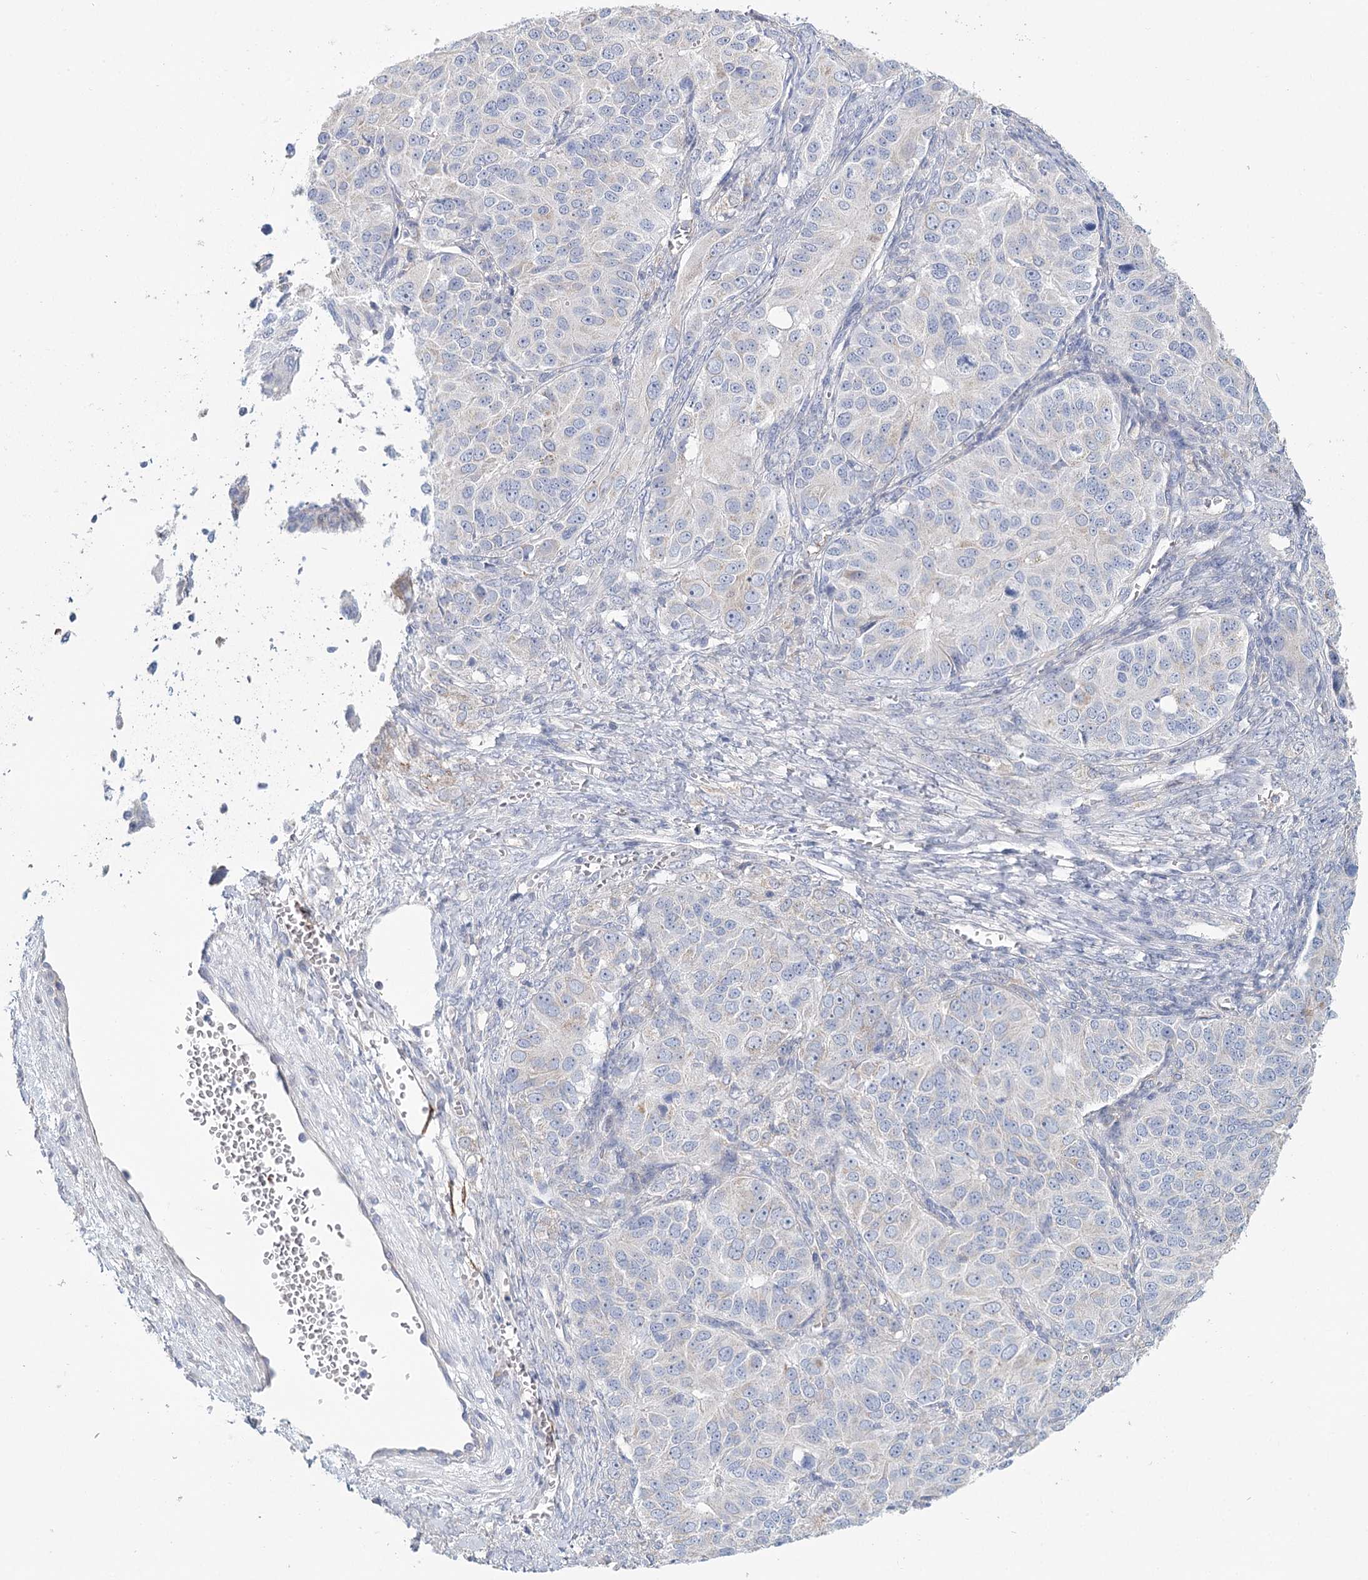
{"staining": {"intensity": "negative", "quantity": "none", "location": "none"}, "tissue": "ovarian cancer", "cell_type": "Tumor cells", "image_type": "cancer", "snomed": [{"axis": "morphology", "description": "Carcinoma, endometroid"}, {"axis": "topography", "description": "Ovary"}], "caption": "IHC of human endometroid carcinoma (ovarian) shows no positivity in tumor cells.", "gene": "ARHGAP44", "patient": {"sex": "female", "age": 51}}